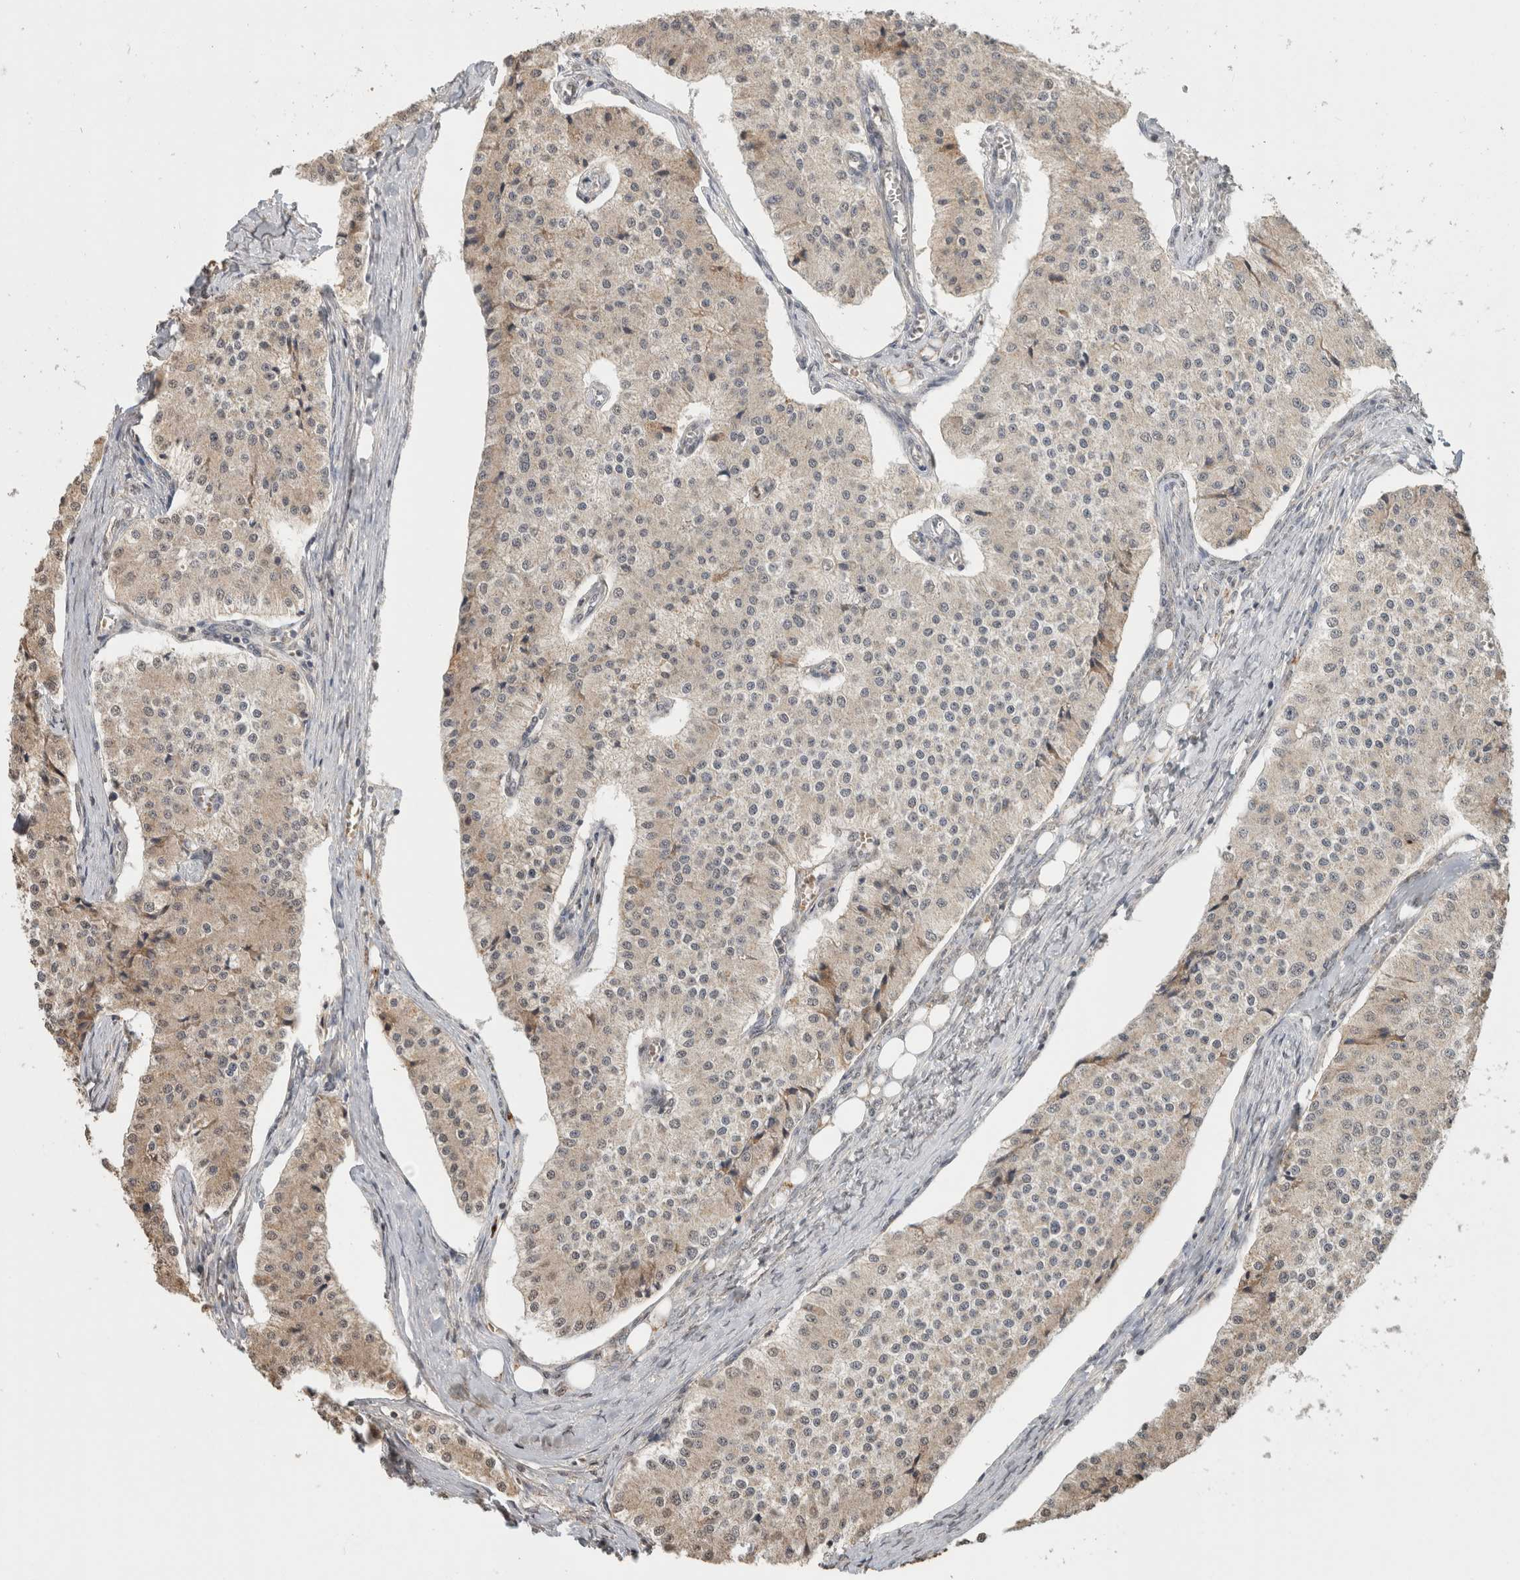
{"staining": {"intensity": "weak", "quantity": "25%-75%", "location": "cytoplasmic/membranous"}, "tissue": "carcinoid", "cell_type": "Tumor cells", "image_type": "cancer", "snomed": [{"axis": "morphology", "description": "Carcinoid, malignant, NOS"}, {"axis": "topography", "description": "Colon"}], "caption": "There is low levels of weak cytoplasmic/membranous positivity in tumor cells of carcinoid, as demonstrated by immunohistochemical staining (brown color).", "gene": "FAM3A", "patient": {"sex": "female", "age": 52}}